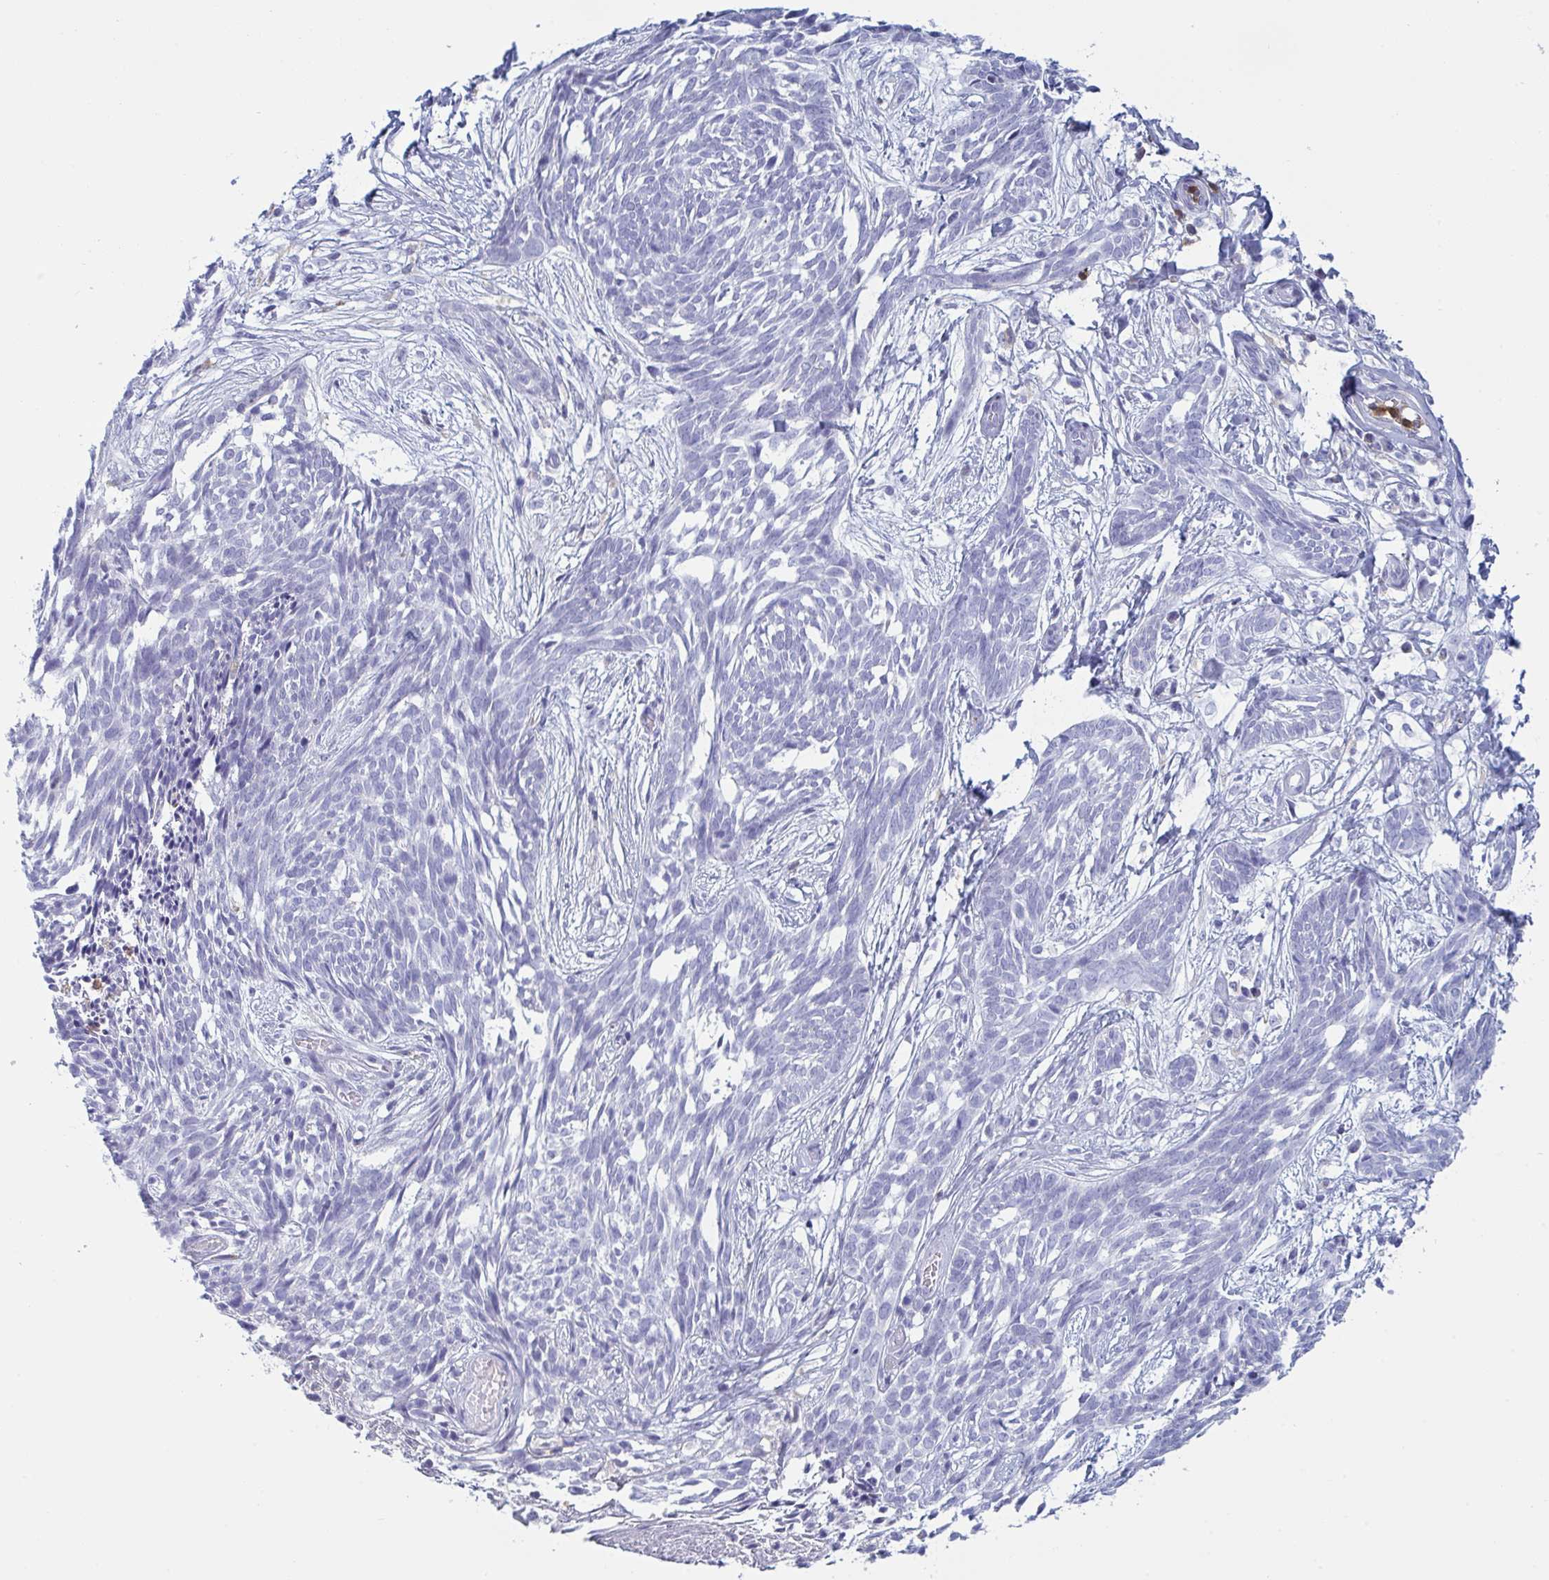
{"staining": {"intensity": "negative", "quantity": "none", "location": "none"}, "tissue": "skin cancer", "cell_type": "Tumor cells", "image_type": "cancer", "snomed": [{"axis": "morphology", "description": "Basal cell carcinoma"}, {"axis": "topography", "description": "Skin"}, {"axis": "topography", "description": "Skin, foot"}], "caption": "This is an immunohistochemistry image of skin cancer (basal cell carcinoma). There is no expression in tumor cells.", "gene": "MYO1F", "patient": {"sex": "female", "age": 86}}